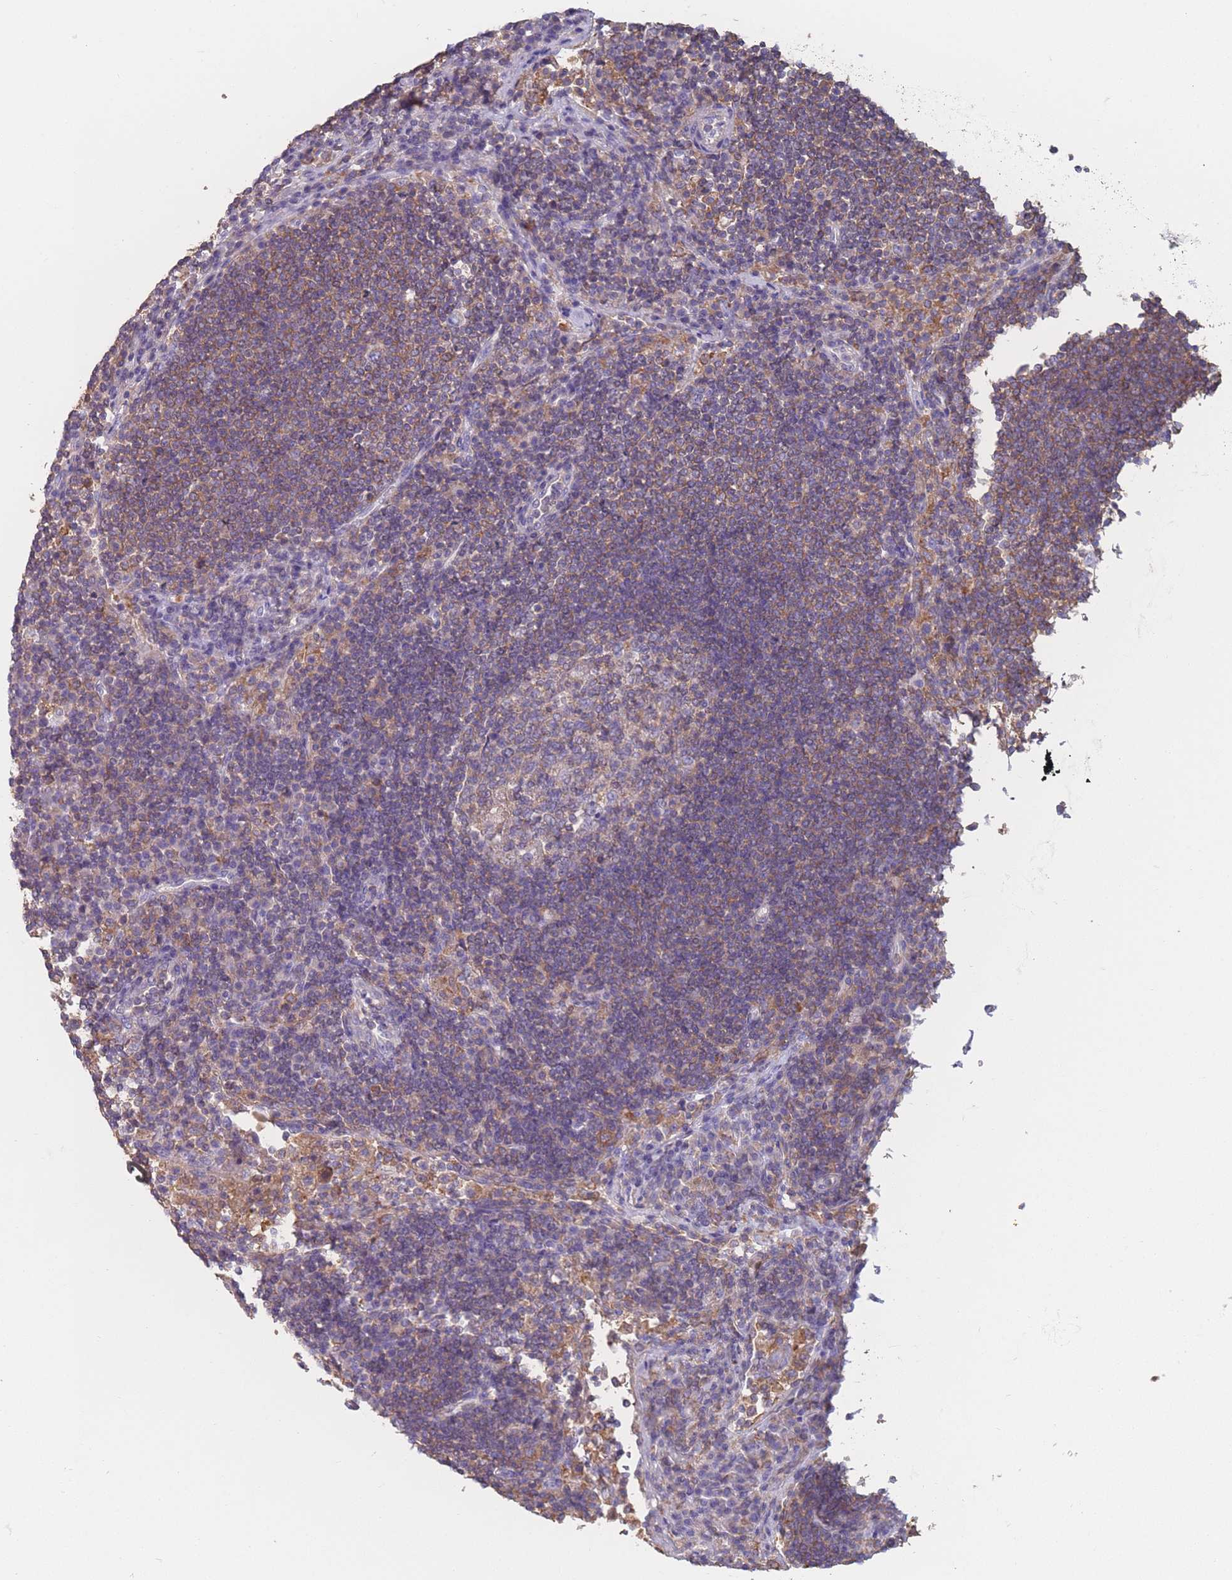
{"staining": {"intensity": "weak", "quantity": "<25%", "location": "cytoplasmic/membranous"}, "tissue": "lymph node", "cell_type": "Germinal center cells", "image_type": "normal", "snomed": [{"axis": "morphology", "description": "Normal tissue, NOS"}, {"axis": "topography", "description": "Lymph node"}], "caption": "Germinal center cells show no significant expression in normal lymph node. (Brightfield microscopy of DAB (3,3'-diaminobenzidine) IHC at high magnification).", "gene": "ADH1A", "patient": {"sex": "female", "age": 53}}